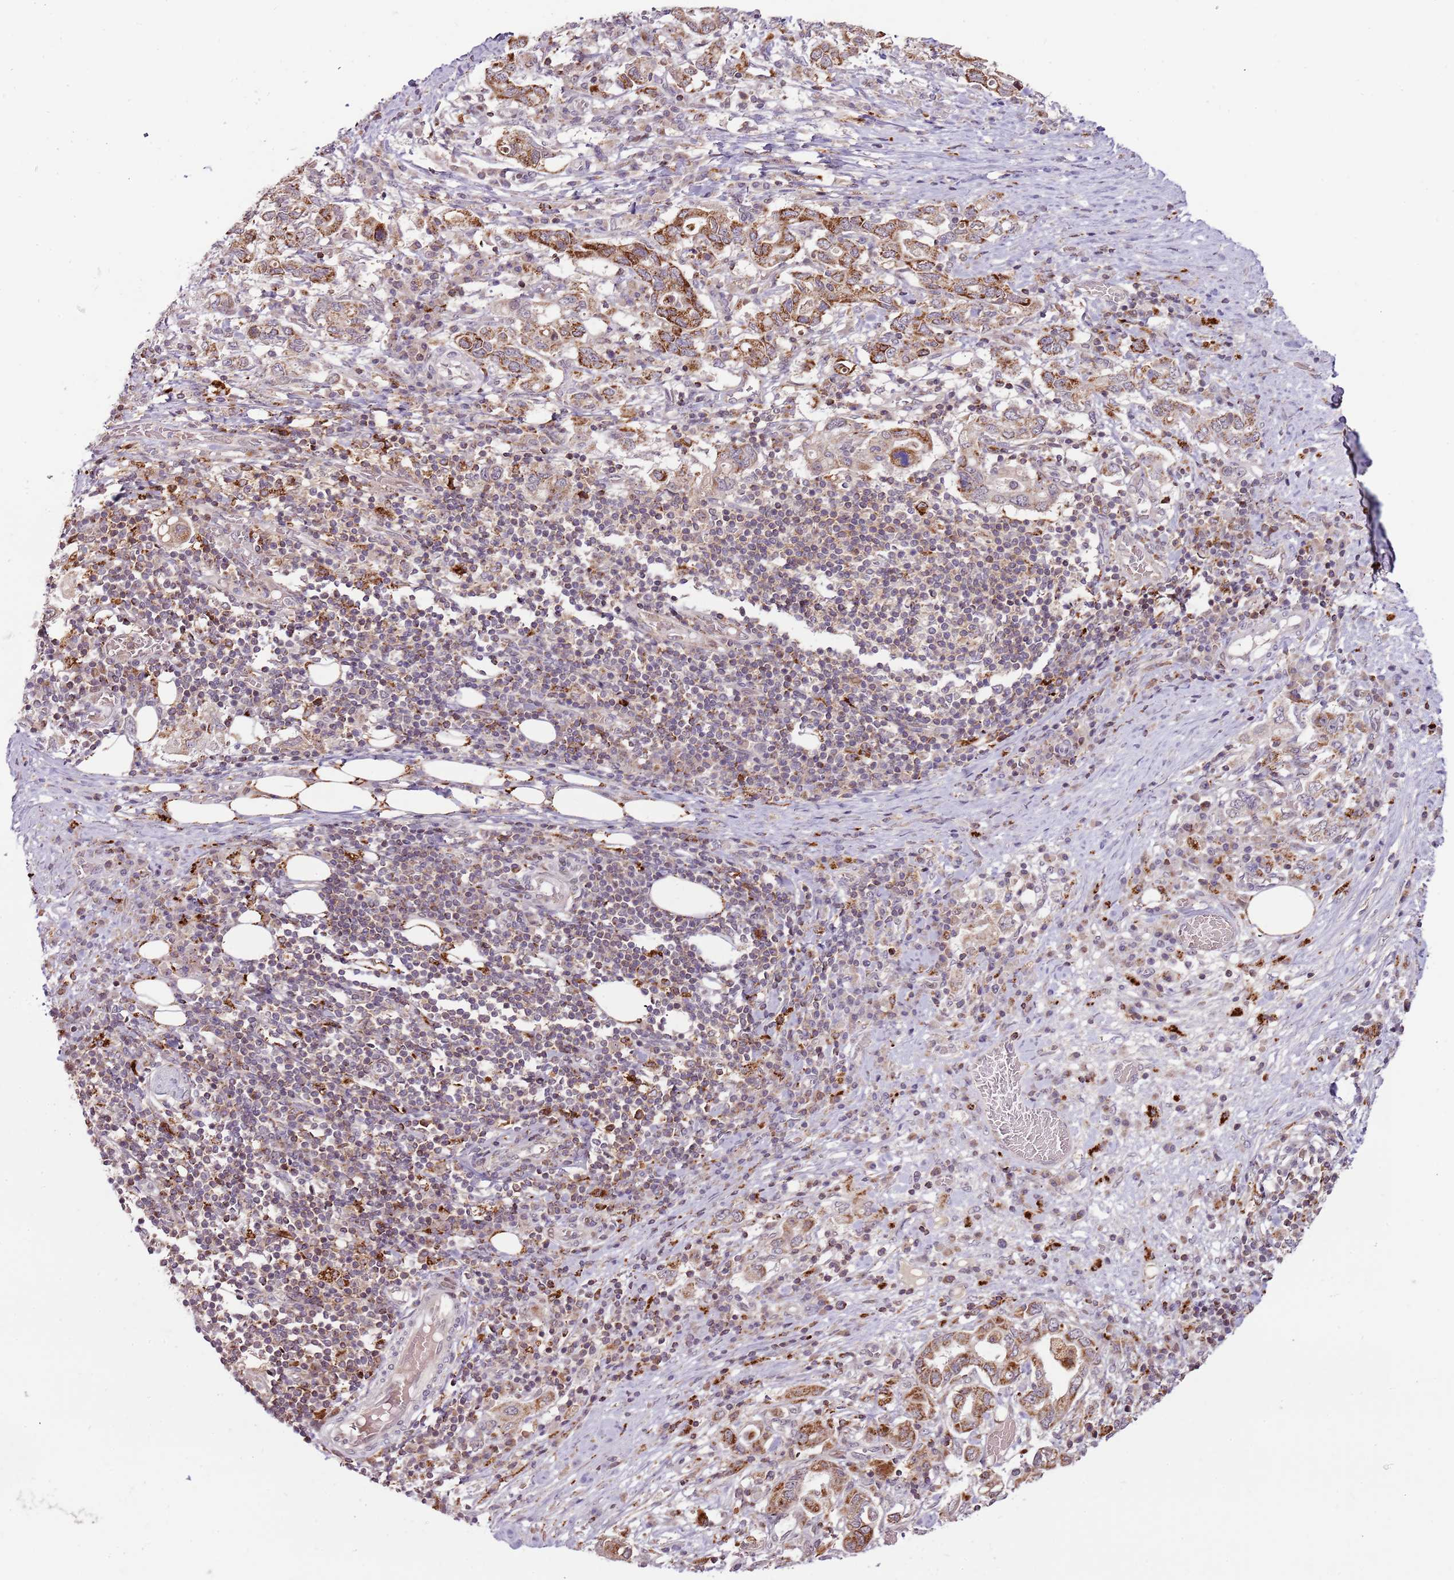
{"staining": {"intensity": "moderate", "quantity": ">75%", "location": "cytoplasmic/membranous"}, "tissue": "stomach cancer", "cell_type": "Tumor cells", "image_type": "cancer", "snomed": [{"axis": "morphology", "description": "Adenocarcinoma, NOS"}, {"axis": "topography", "description": "Stomach, upper"}, {"axis": "topography", "description": "Stomach"}], "caption": "This histopathology image demonstrates immunohistochemistry staining of human stomach adenocarcinoma, with medium moderate cytoplasmic/membranous staining in approximately >75% of tumor cells.", "gene": "ULK3", "patient": {"sex": "male", "age": 62}}